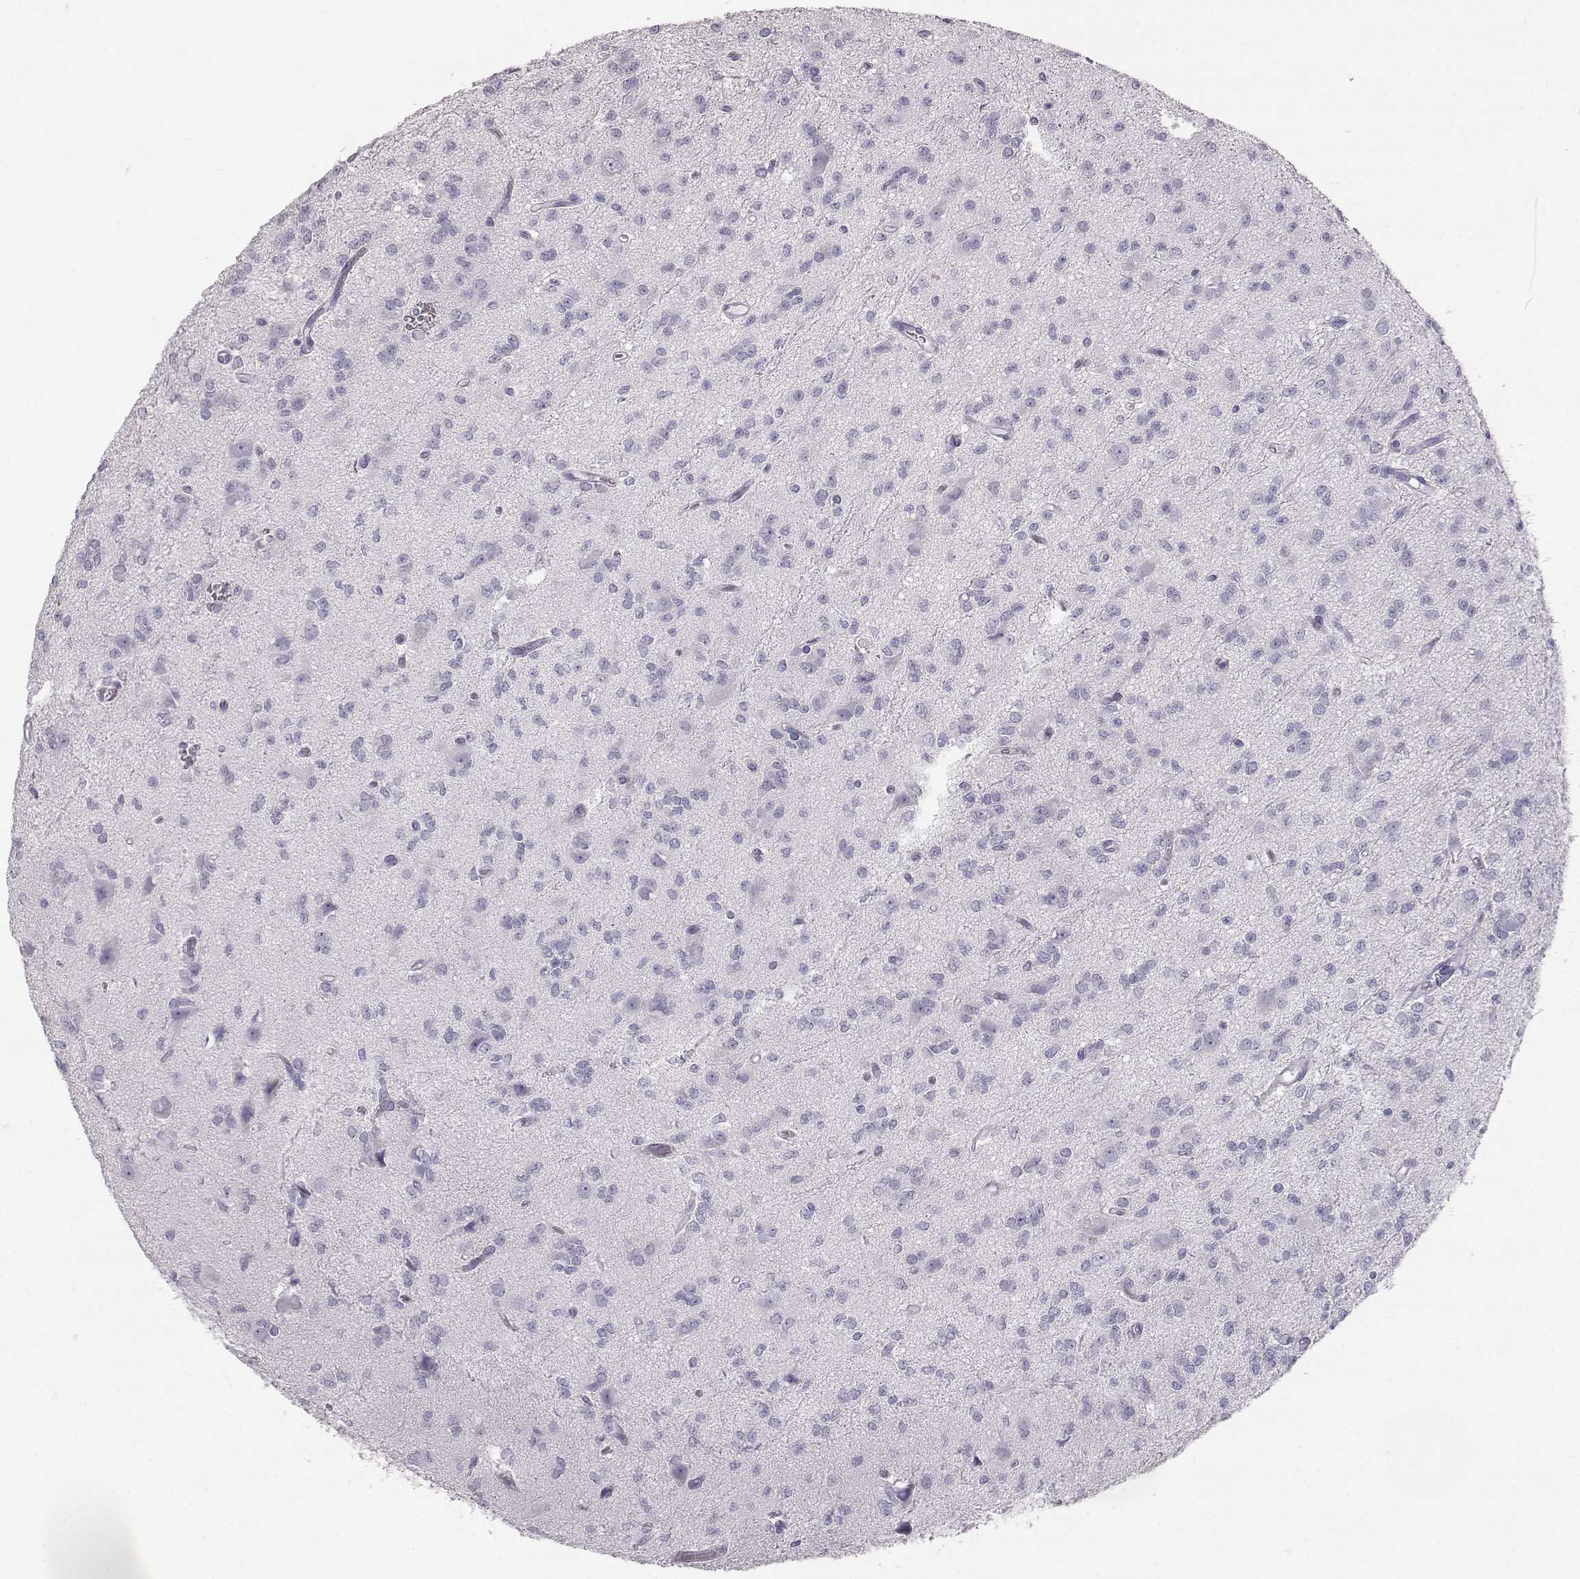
{"staining": {"intensity": "negative", "quantity": "none", "location": "none"}, "tissue": "glioma", "cell_type": "Tumor cells", "image_type": "cancer", "snomed": [{"axis": "morphology", "description": "Glioma, malignant, Low grade"}, {"axis": "topography", "description": "Brain"}], "caption": "DAB immunohistochemical staining of human glioma demonstrates no significant positivity in tumor cells. (Stains: DAB immunohistochemistry (IHC) with hematoxylin counter stain, Microscopy: brightfield microscopy at high magnification).", "gene": "KRT33A", "patient": {"sex": "male", "age": 27}}